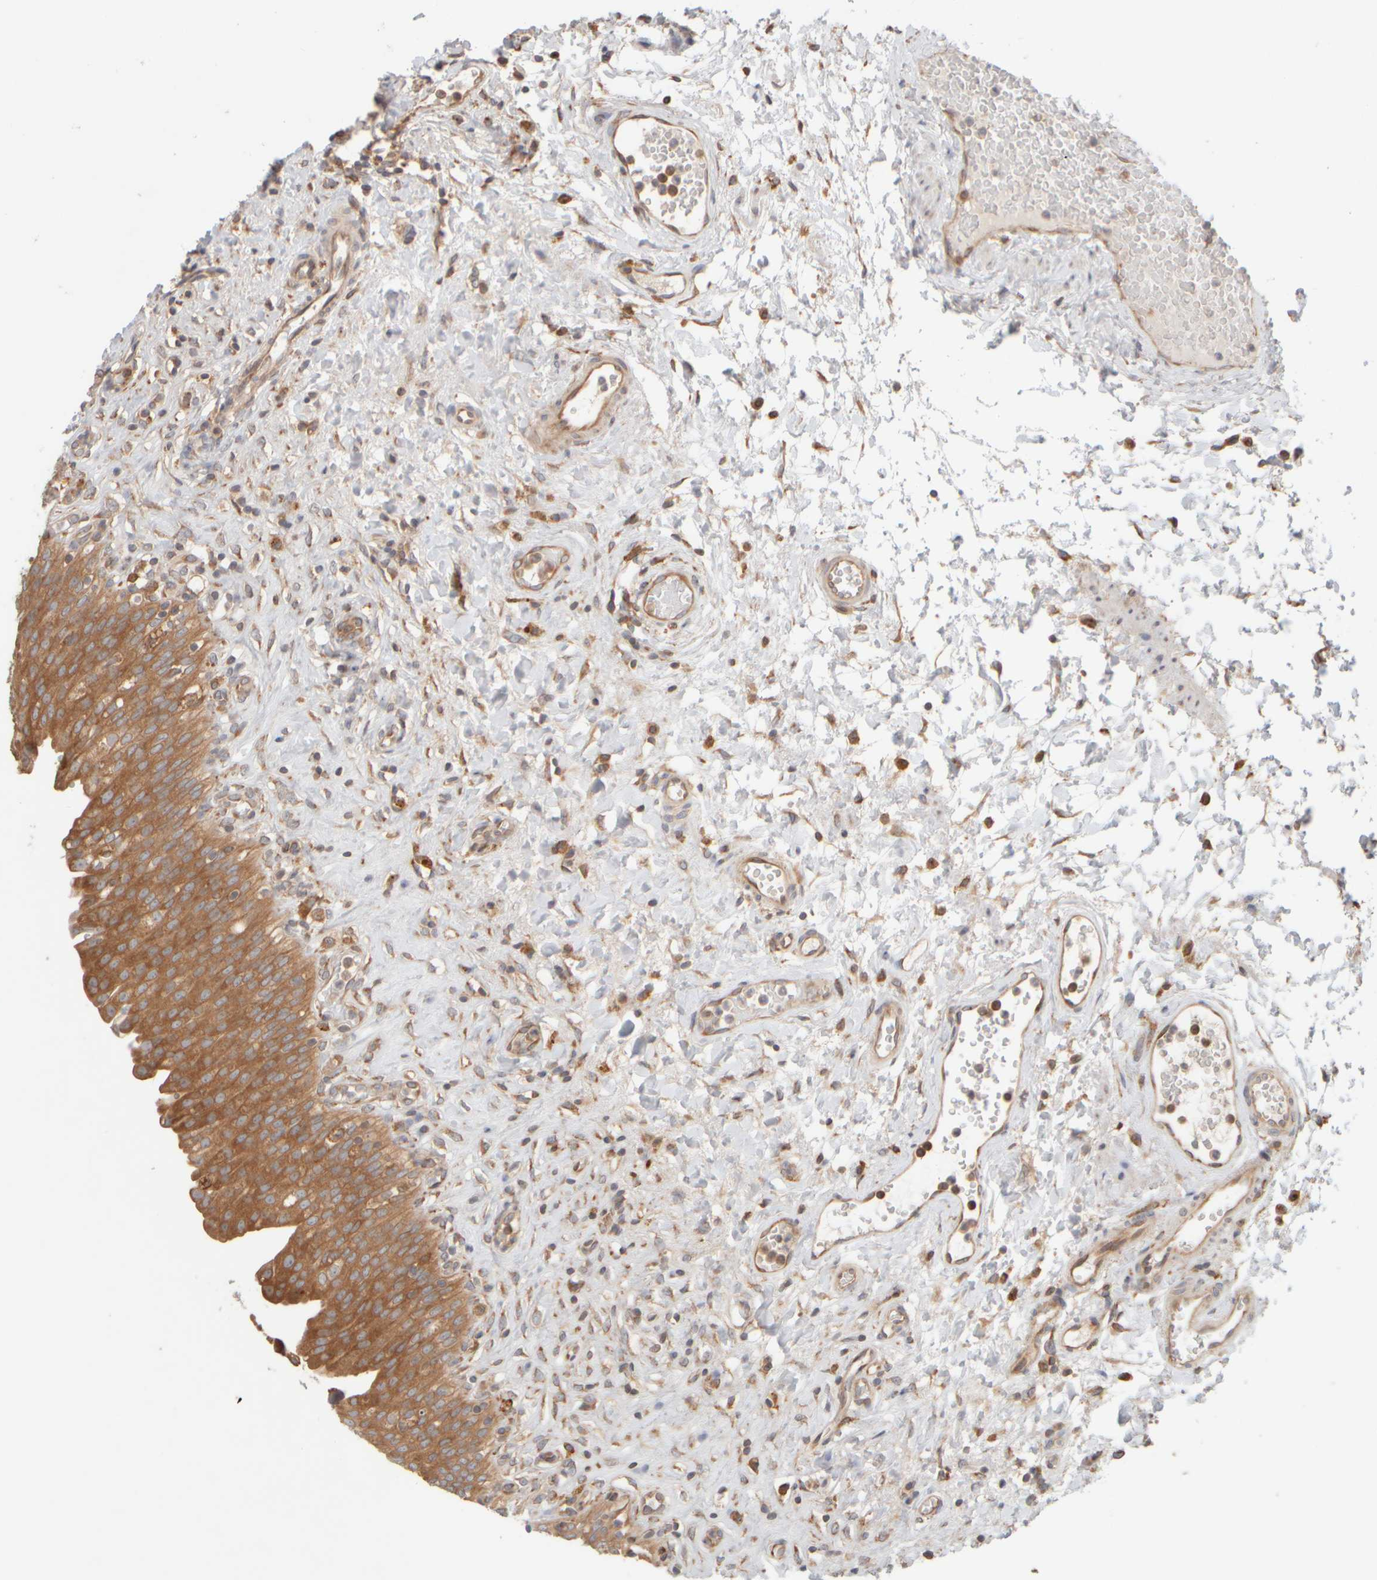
{"staining": {"intensity": "moderate", "quantity": ">75%", "location": "cytoplasmic/membranous"}, "tissue": "urinary bladder", "cell_type": "Urothelial cells", "image_type": "normal", "snomed": [{"axis": "morphology", "description": "Urothelial carcinoma, High grade"}, {"axis": "topography", "description": "Urinary bladder"}], "caption": "Moderate cytoplasmic/membranous positivity for a protein is seen in about >75% of urothelial cells of normal urinary bladder using immunohistochemistry (IHC).", "gene": "EIF2B3", "patient": {"sex": "male", "age": 46}}